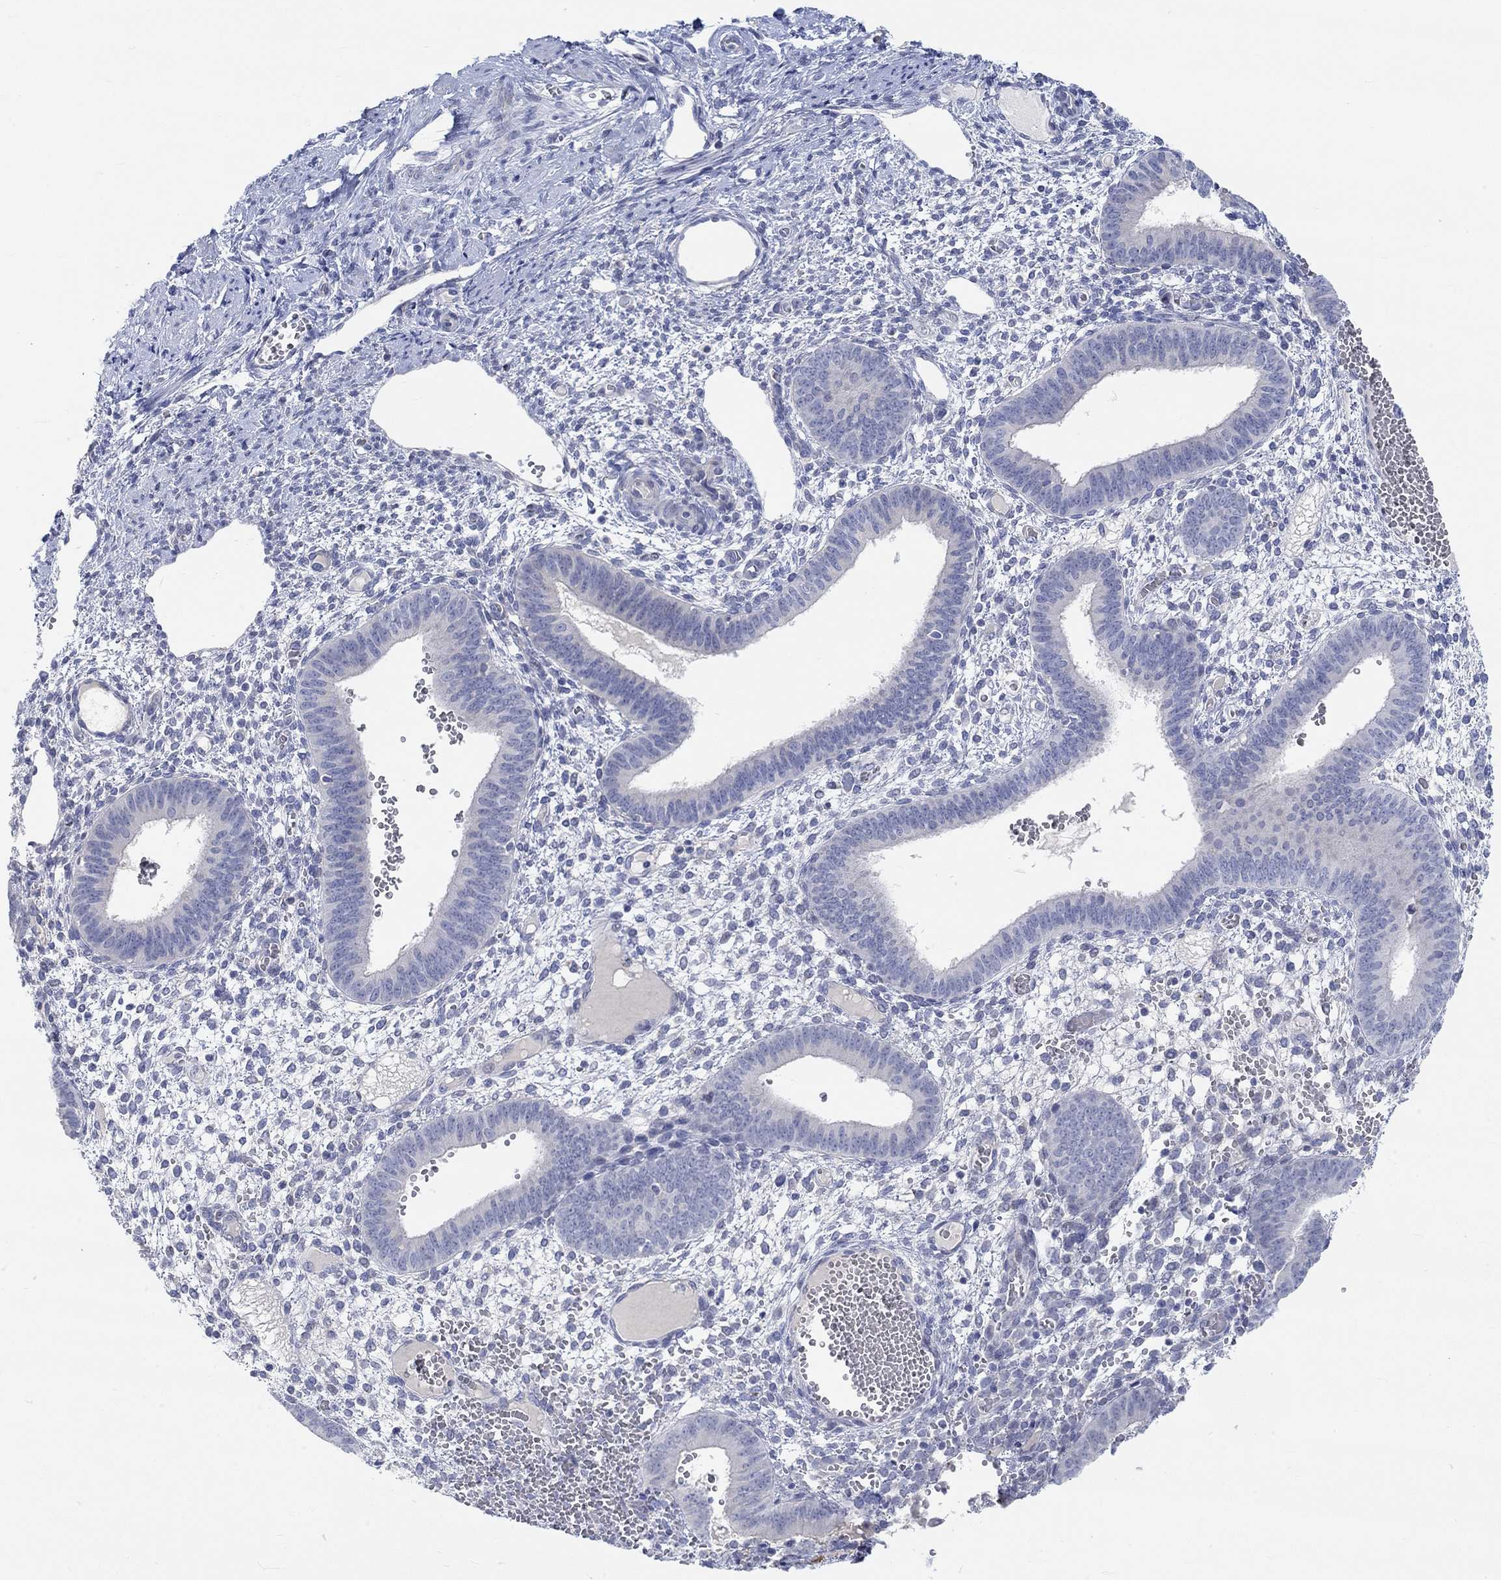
{"staining": {"intensity": "negative", "quantity": "none", "location": "none"}, "tissue": "endometrium", "cell_type": "Cells in endometrial stroma", "image_type": "normal", "snomed": [{"axis": "morphology", "description": "Normal tissue, NOS"}, {"axis": "topography", "description": "Endometrium"}], "caption": "Immunohistochemistry micrograph of unremarkable endometrium: endometrium stained with DAB (3,3'-diaminobenzidine) demonstrates no significant protein positivity in cells in endometrial stroma. (DAB (3,3'-diaminobenzidine) IHC visualized using brightfield microscopy, high magnification).", "gene": "NAV3", "patient": {"sex": "female", "age": 42}}